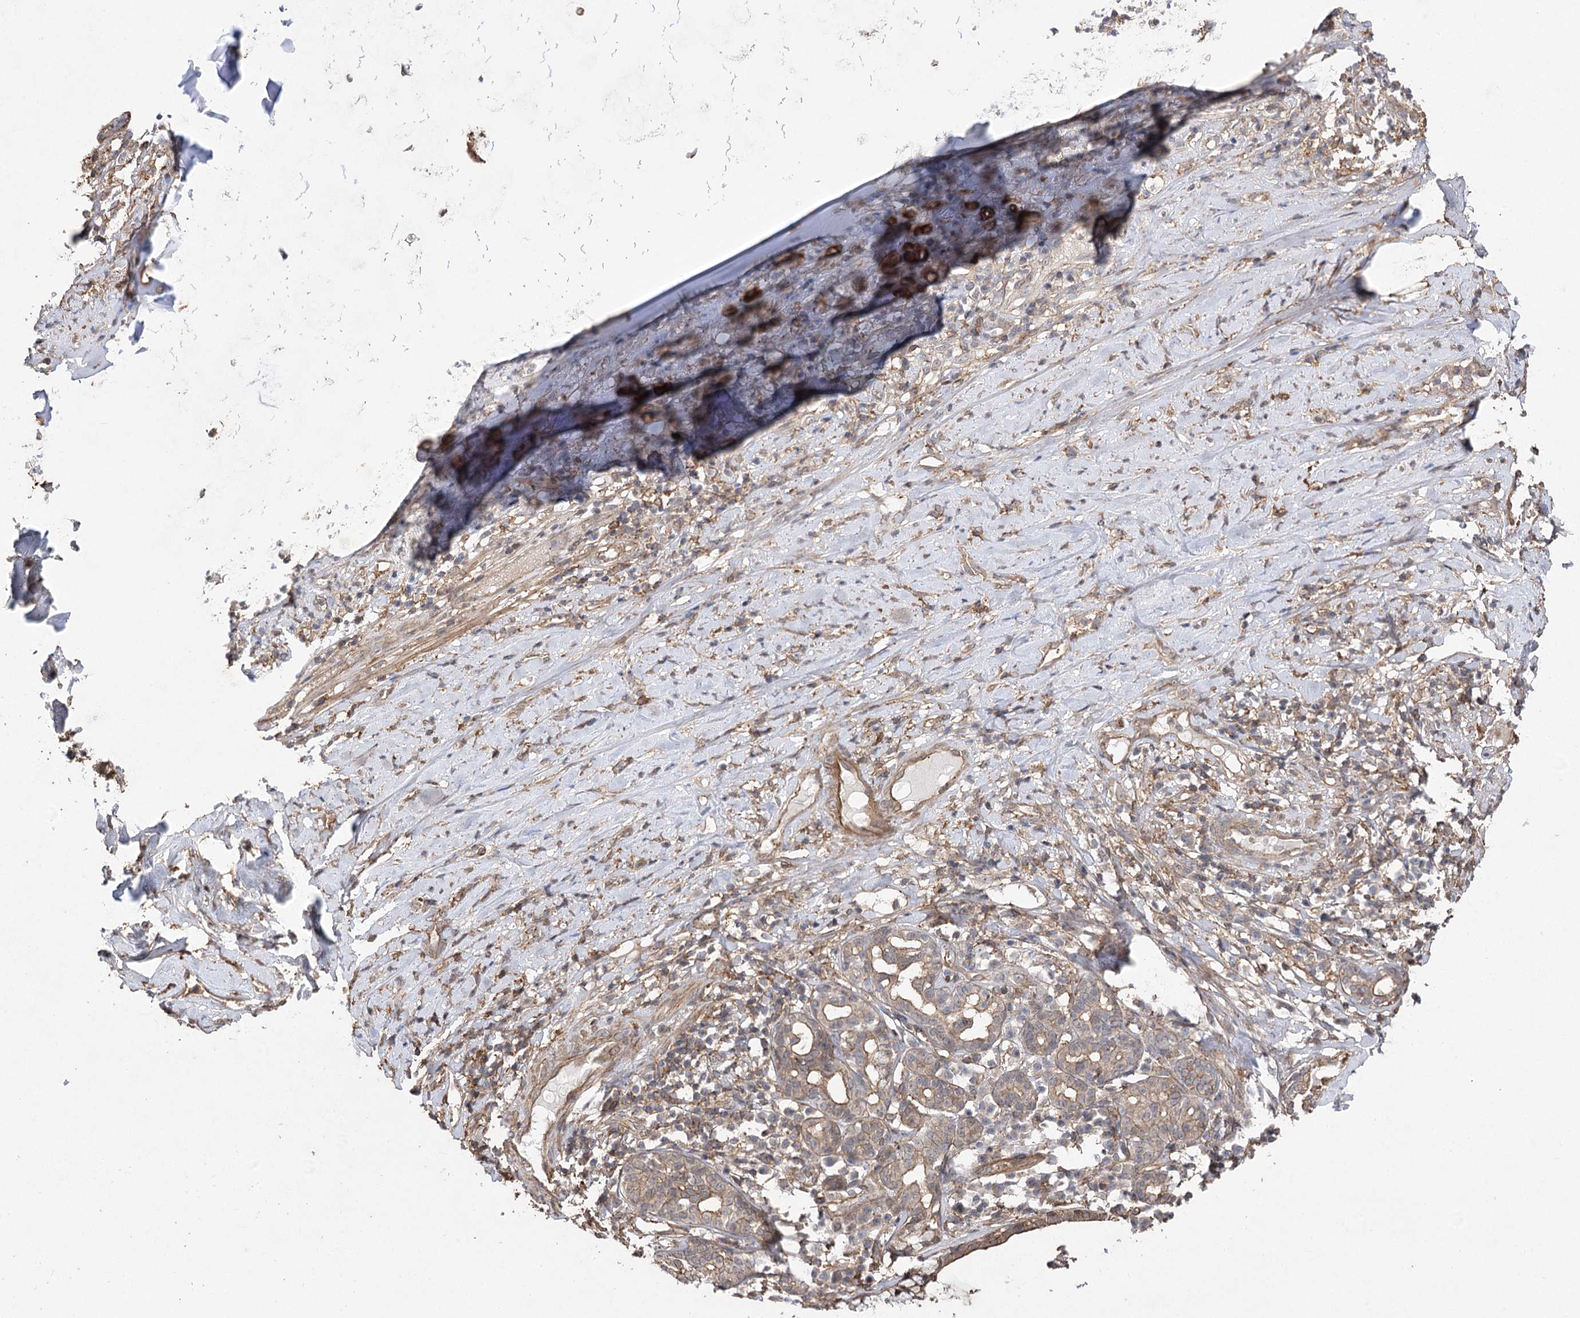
{"staining": {"intensity": "weak", "quantity": "25%-75%", "location": "cytoplasmic/membranous"}, "tissue": "adipose tissue", "cell_type": "Adipocytes", "image_type": "normal", "snomed": [{"axis": "morphology", "description": "Normal tissue, NOS"}, {"axis": "morphology", "description": "Basal cell carcinoma"}, {"axis": "topography", "description": "Cartilage tissue"}, {"axis": "topography", "description": "Nasopharynx"}, {"axis": "topography", "description": "Oral tissue"}], "caption": "IHC image of benign adipose tissue: human adipose tissue stained using IHC reveals low levels of weak protein expression localized specifically in the cytoplasmic/membranous of adipocytes, appearing as a cytoplasmic/membranous brown color.", "gene": "OBSL1", "patient": {"sex": "female", "age": 77}}